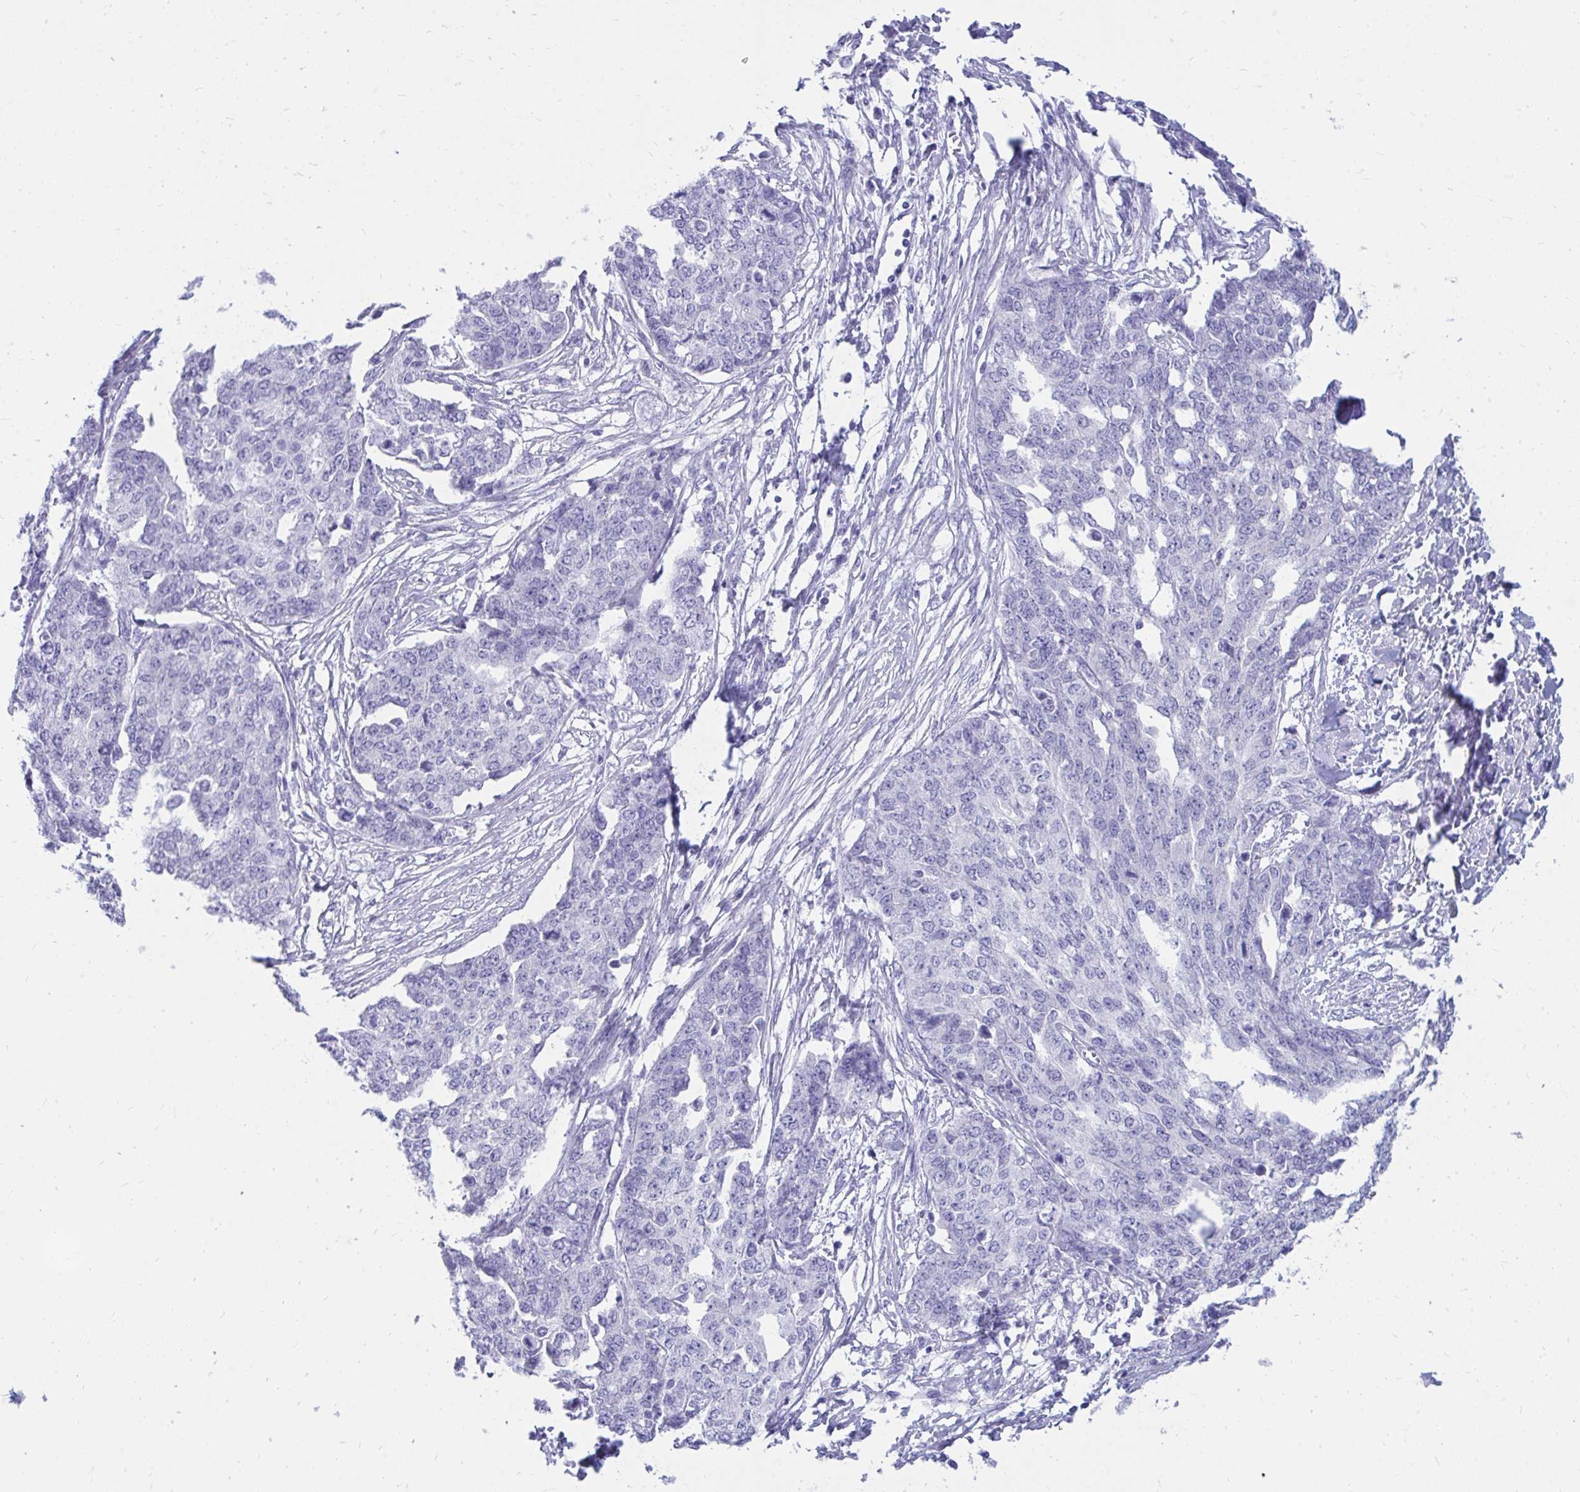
{"staining": {"intensity": "negative", "quantity": "none", "location": "none"}, "tissue": "ovarian cancer", "cell_type": "Tumor cells", "image_type": "cancer", "snomed": [{"axis": "morphology", "description": "Cystadenocarcinoma, serous, NOS"}, {"axis": "topography", "description": "Soft tissue"}, {"axis": "topography", "description": "Ovary"}], "caption": "IHC image of human ovarian cancer (serous cystadenocarcinoma) stained for a protein (brown), which shows no expression in tumor cells.", "gene": "SHISA8", "patient": {"sex": "female", "age": 57}}